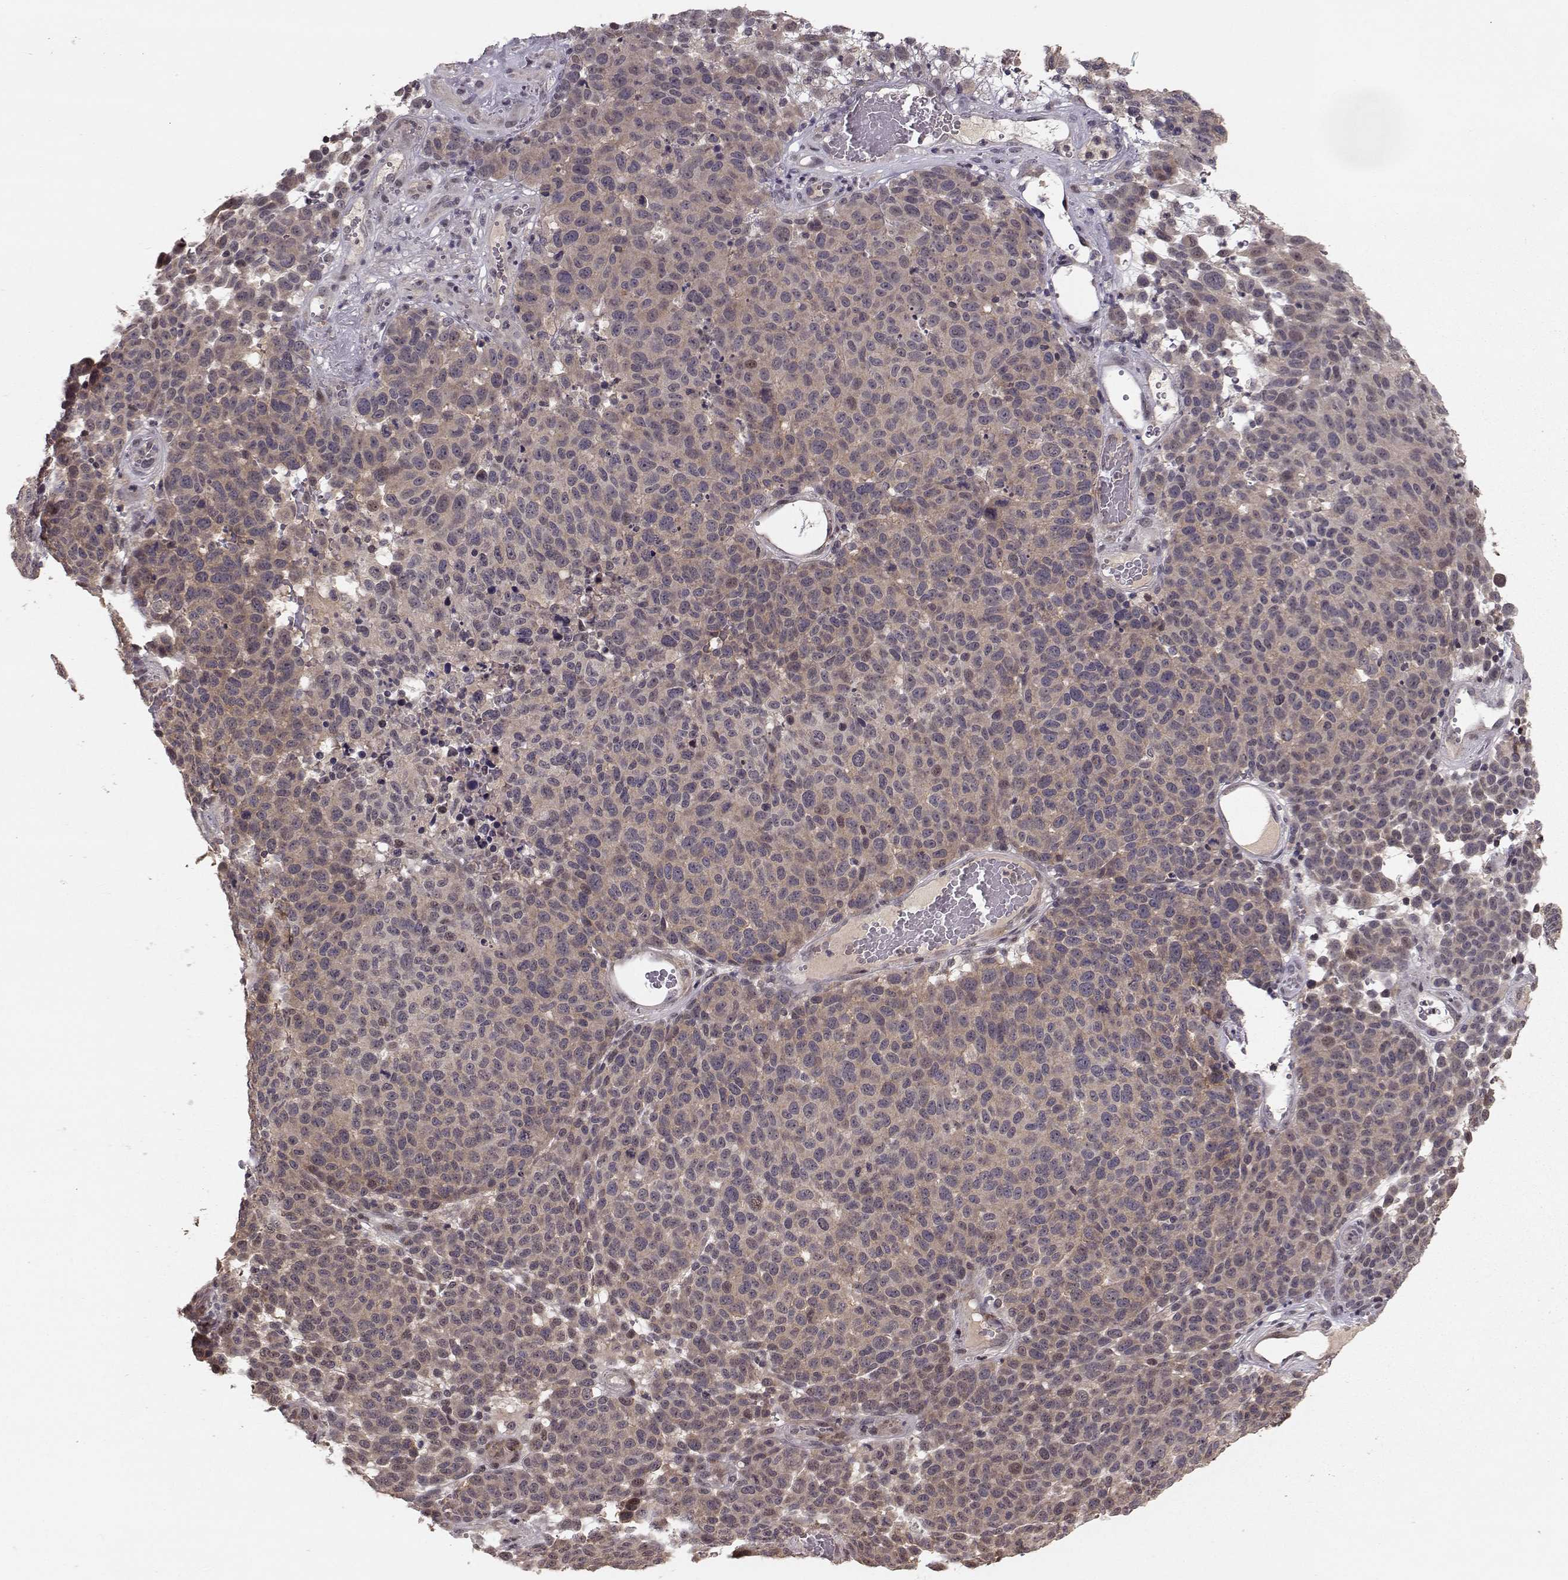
{"staining": {"intensity": "weak", "quantity": "25%-75%", "location": "cytoplasmic/membranous"}, "tissue": "melanoma", "cell_type": "Tumor cells", "image_type": "cancer", "snomed": [{"axis": "morphology", "description": "Malignant melanoma, NOS"}, {"axis": "topography", "description": "Skin"}], "caption": "IHC staining of melanoma, which shows low levels of weak cytoplasmic/membranous staining in approximately 25%-75% of tumor cells indicating weak cytoplasmic/membranous protein positivity. The staining was performed using DAB (brown) for protein detection and nuclei were counterstained in hematoxylin (blue).", "gene": "PLEKHG3", "patient": {"sex": "male", "age": 59}}